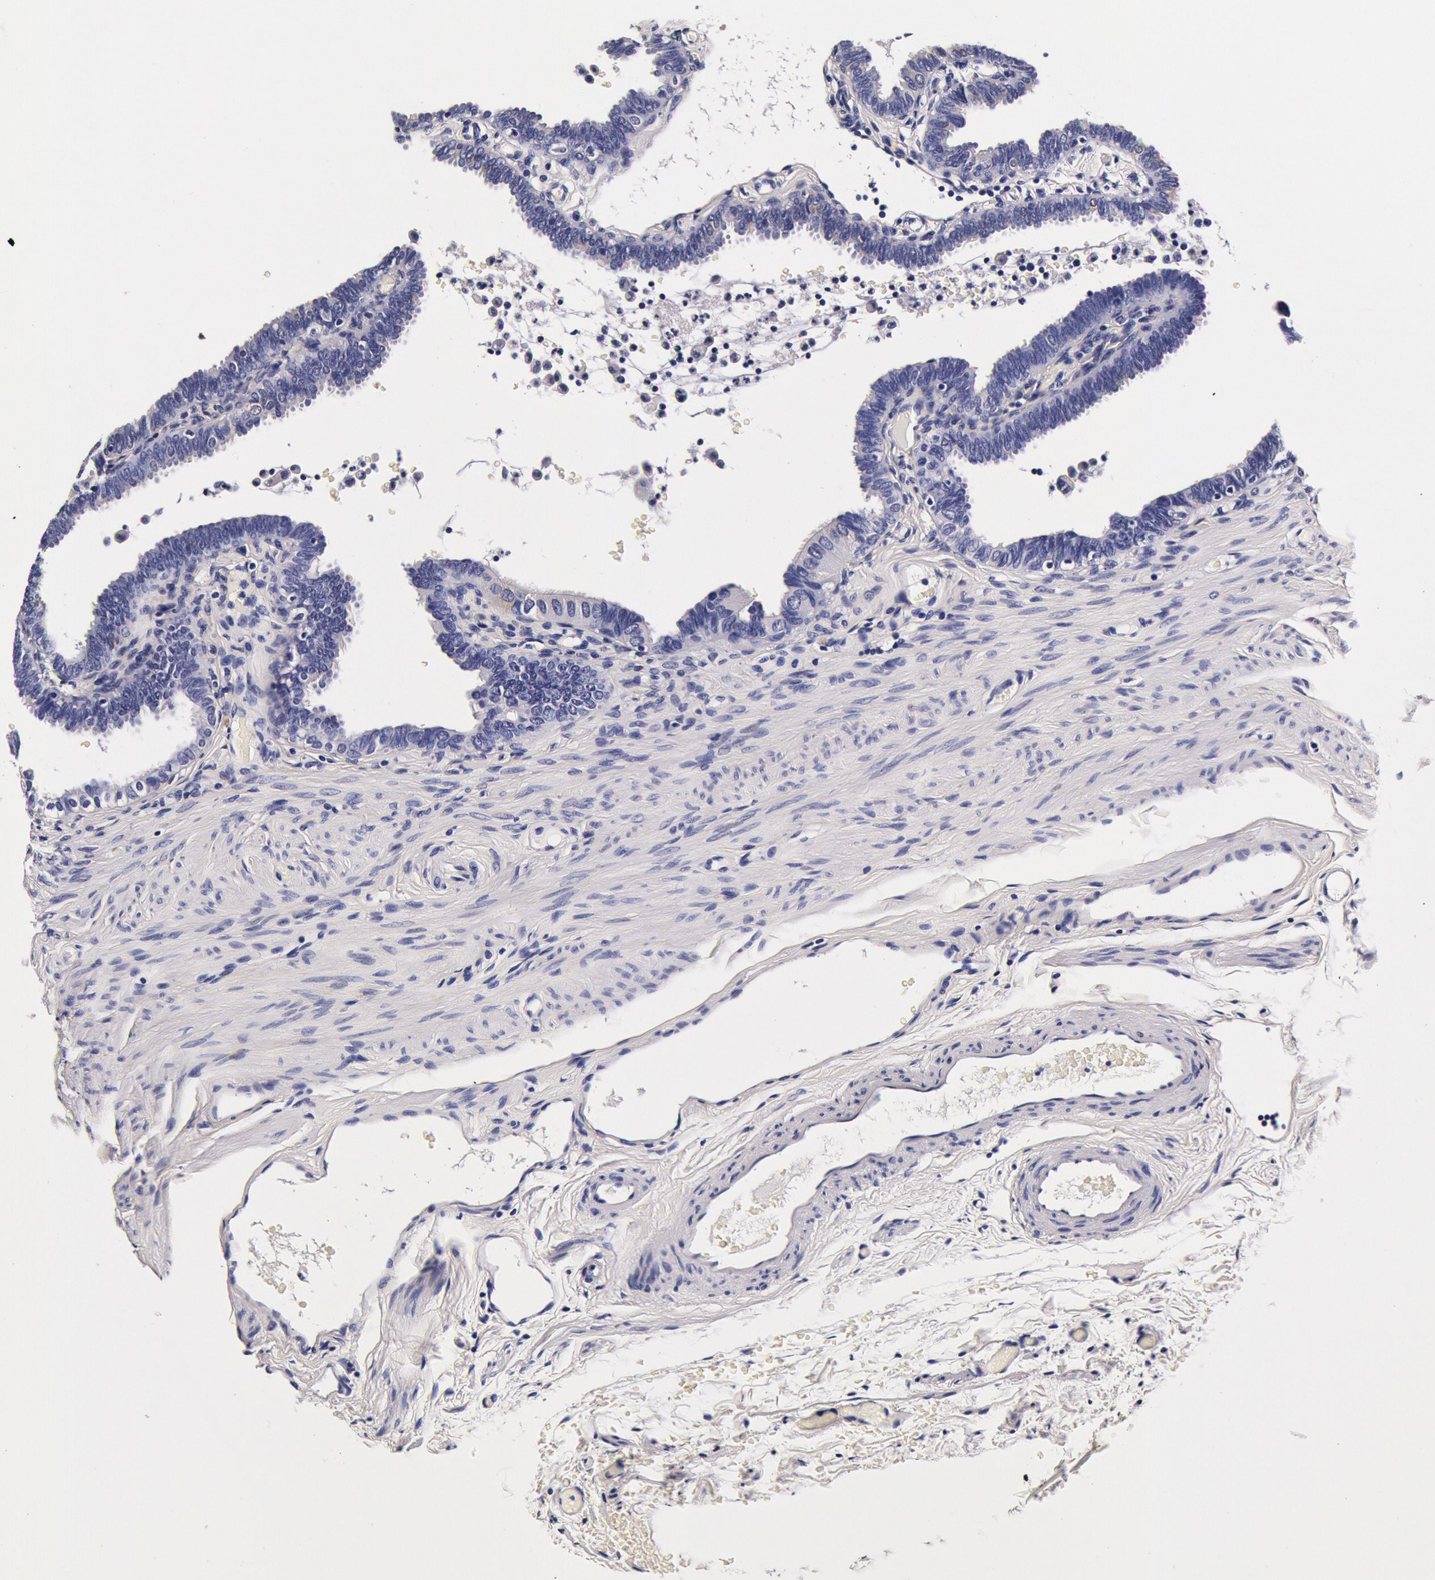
{"staining": {"intensity": "negative", "quantity": "none", "location": "none"}, "tissue": "fallopian tube", "cell_type": "Glandular cells", "image_type": "normal", "snomed": [{"axis": "morphology", "description": "Normal tissue, NOS"}, {"axis": "topography", "description": "Fallopian tube"}], "caption": "Immunohistochemical staining of benign fallopian tube displays no significant positivity in glandular cells.", "gene": "CCDC22", "patient": {"sex": "female", "age": 51}}